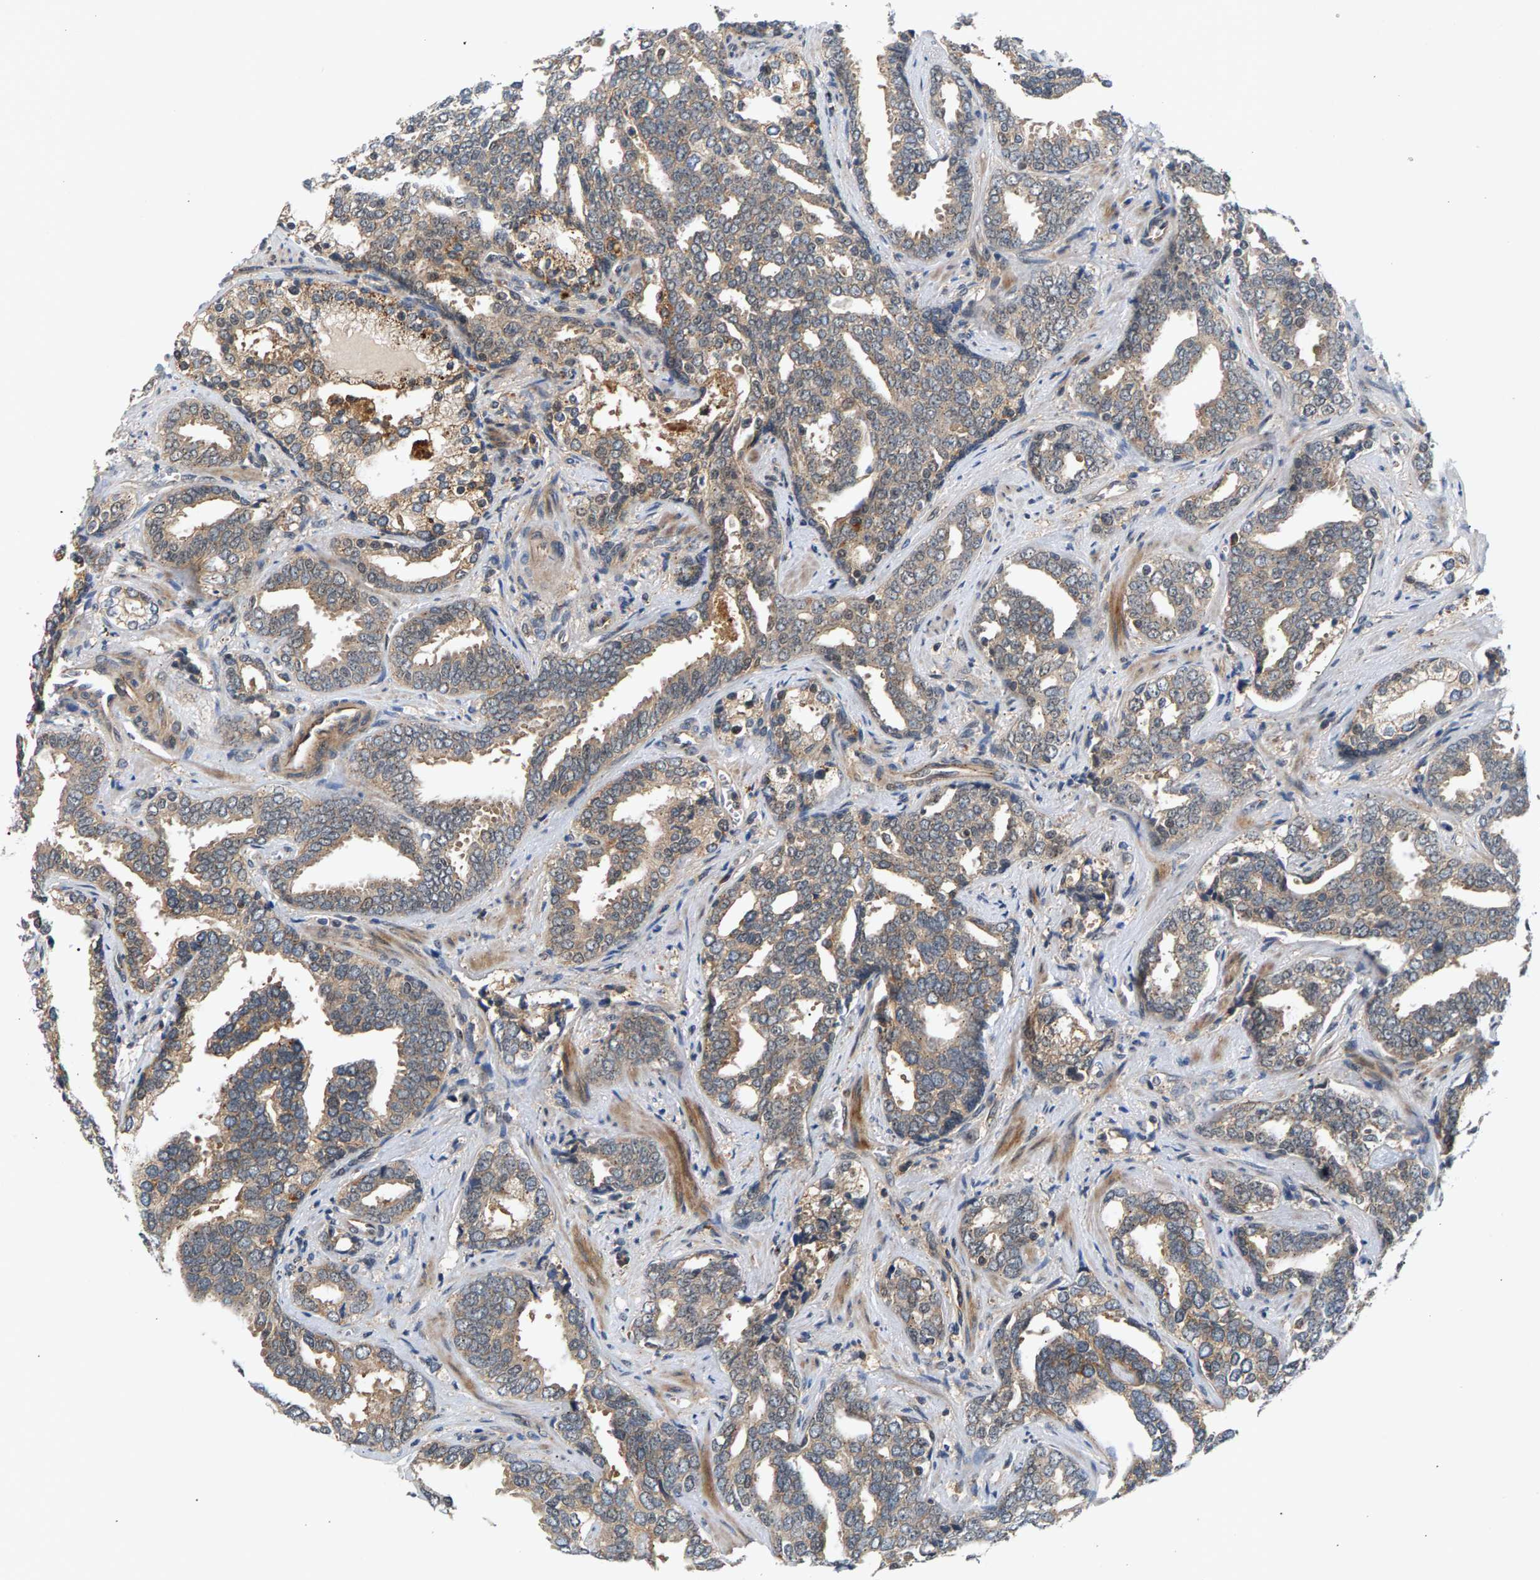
{"staining": {"intensity": "moderate", "quantity": ">75%", "location": "cytoplasmic/membranous"}, "tissue": "prostate cancer", "cell_type": "Tumor cells", "image_type": "cancer", "snomed": [{"axis": "morphology", "description": "Adenocarcinoma, High grade"}, {"axis": "topography", "description": "Prostate"}], "caption": "High-magnification brightfield microscopy of prostate adenocarcinoma (high-grade) stained with DAB (brown) and counterstained with hematoxylin (blue). tumor cells exhibit moderate cytoplasmic/membranous staining is identified in approximately>75% of cells.", "gene": "MAP2K5", "patient": {"sex": "male", "age": 67}}